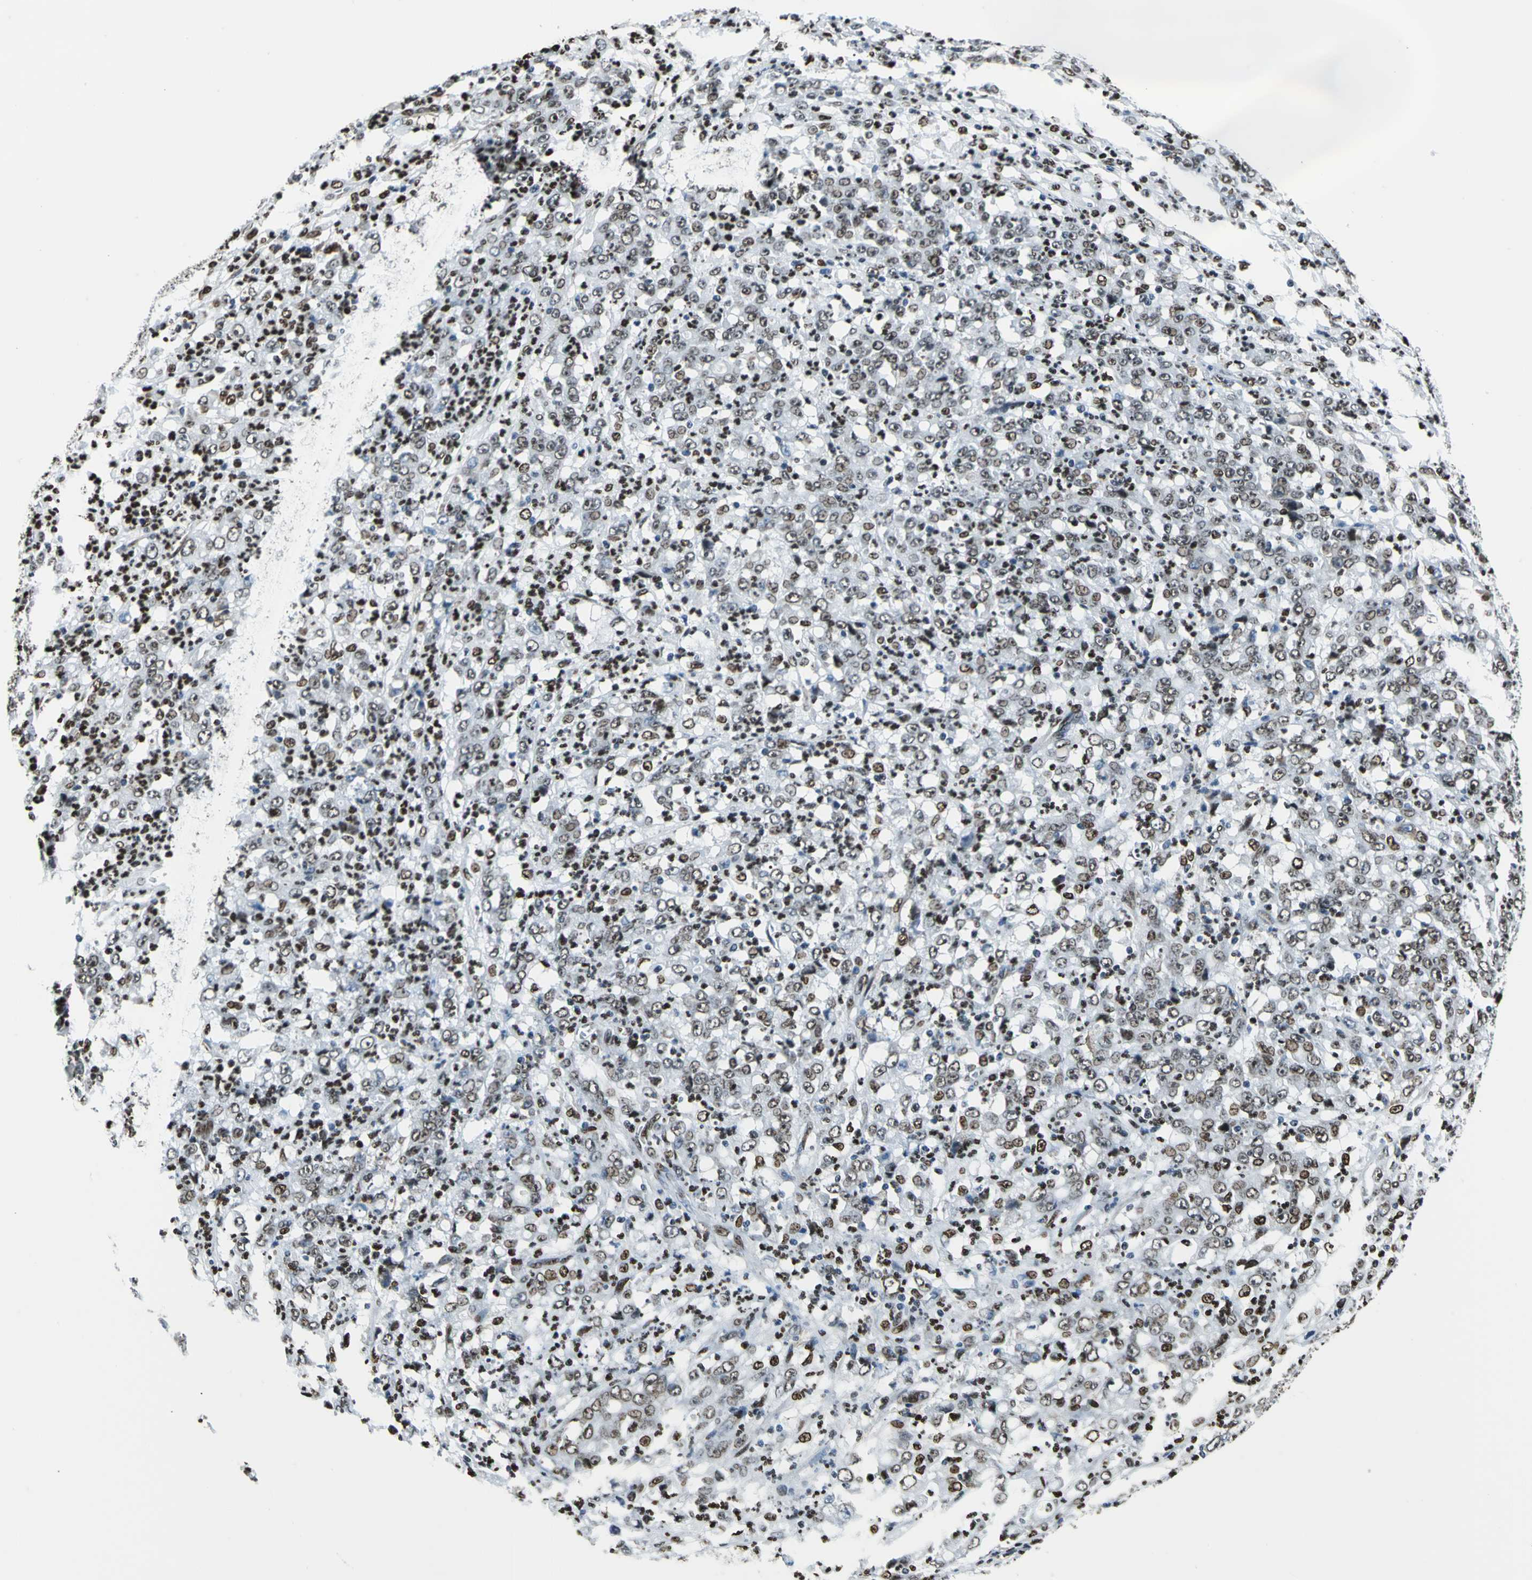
{"staining": {"intensity": "moderate", "quantity": ">75%", "location": "nuclear"}, "tissue": "stomach cancer", "cell_type": "Tumor cells", "image_type": "cancer", "snomed": [{"axis": "morphology", "description": "Adenocarcinoma, NOS"}, {"axis": "topography", "description": "Stomach, lower"}], "caption": "Tumor cells exhibit medium levels of moderate nuclear staining in approximately >75% of cells in human stomach cancer. Using DAB (brown) and hematoxylin (blue) stains, captured at high magnification using brightfield microscopy.", "gene": "APEX1", "patient": {"sex": "female", "age": 71}}